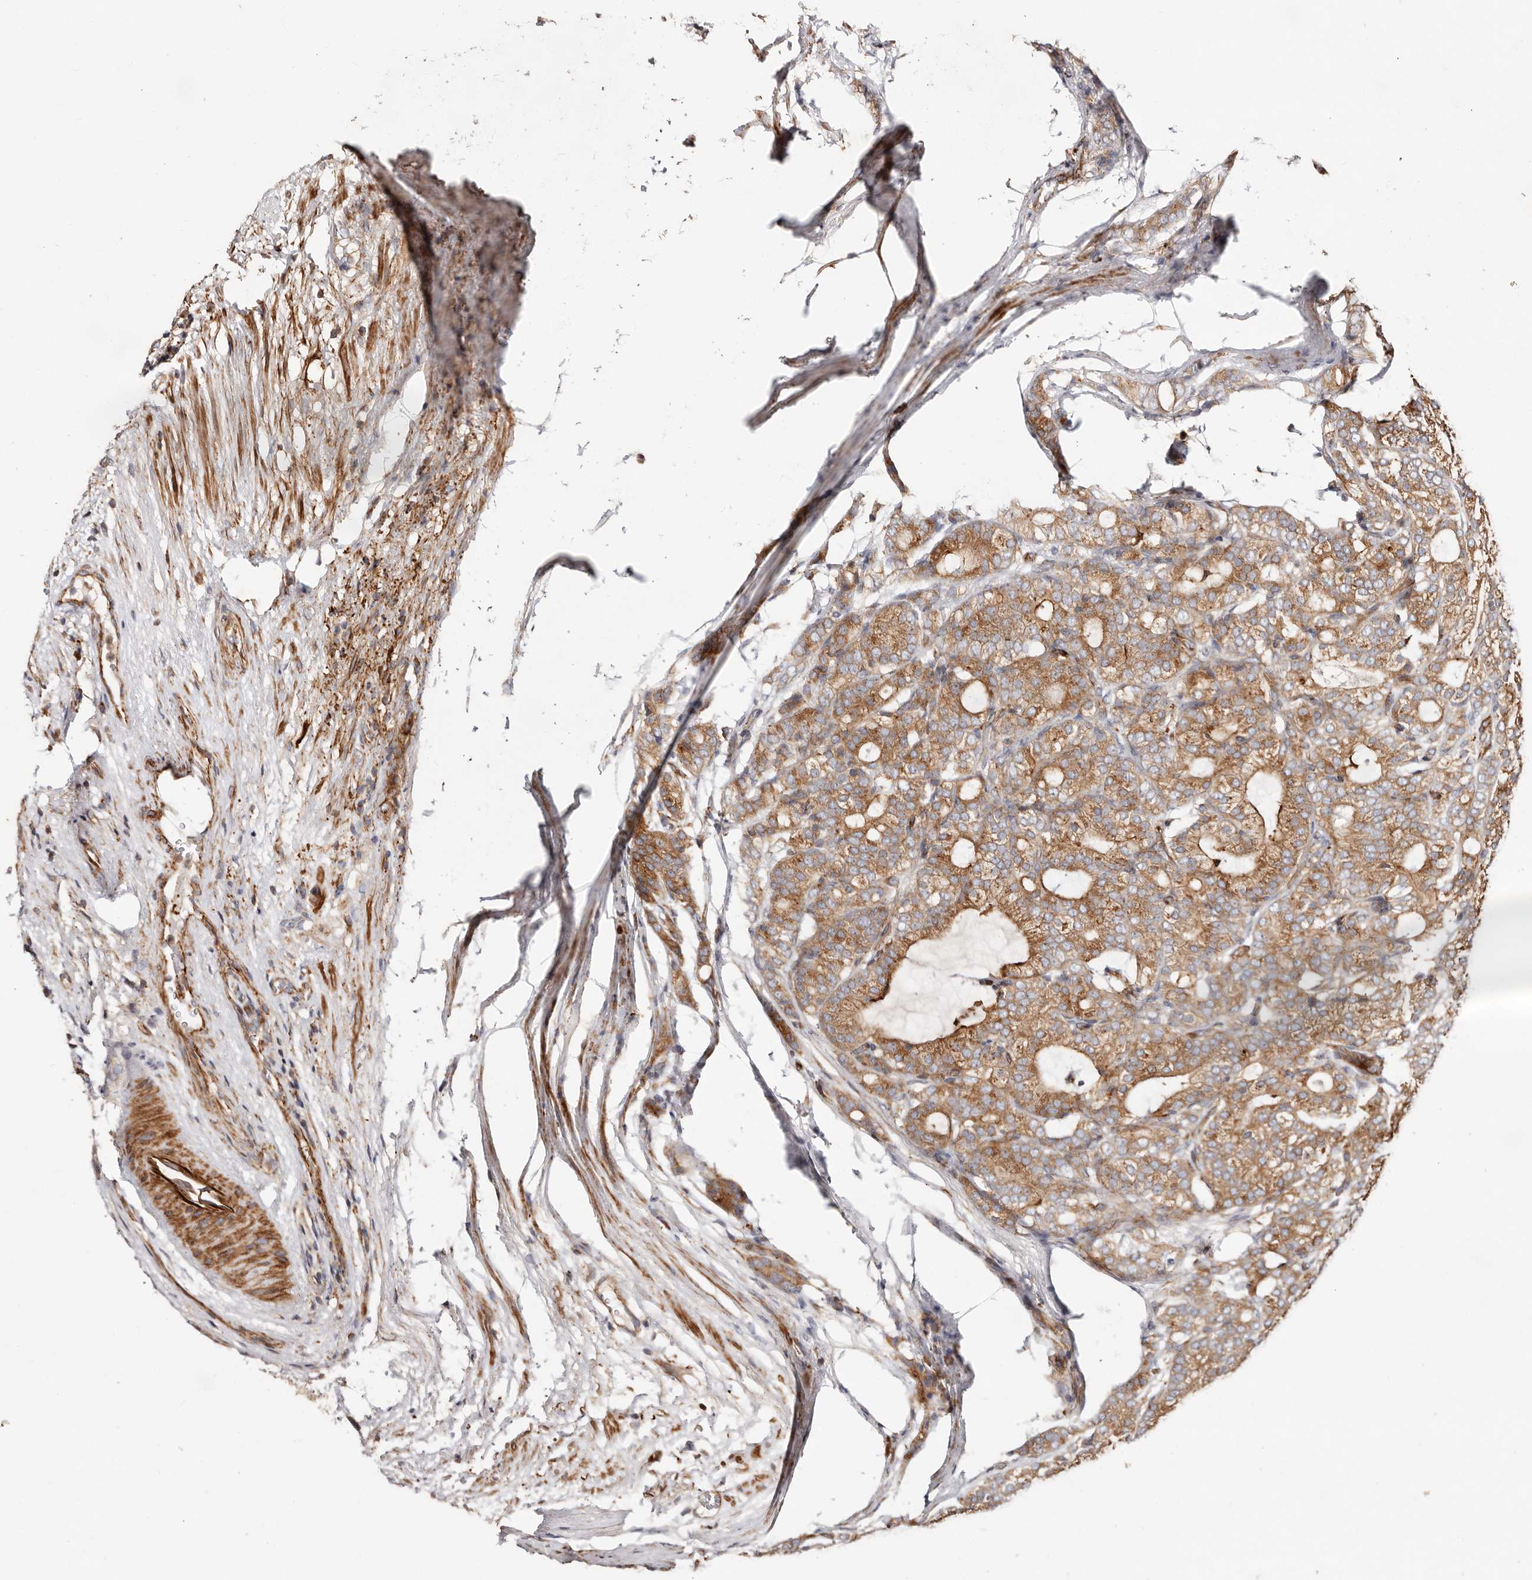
{"staining": {"intensity": "moderate", "quantity": ">75%", "location": "cytoplasmic/membranous"}, "tissue": "prostate cancer", "cell_type": "Tumor cells", "image_type": "cancer", "snomed": [{"axis": "morphology", "description": "Adenocarcinoma, High grade"}, {"axis": "topography", "description": "Prostate"}], "caption": "A high-resolution photomicrograph shows immunohistochemistry staining of prostate high-grade adenocarcinoma, which demonstrates moderate cytoplasmic/membranous positivity in about >75% of tumor cells.", "gene": "PTPN22", "patient": {"sex": "male", "age": 57}}